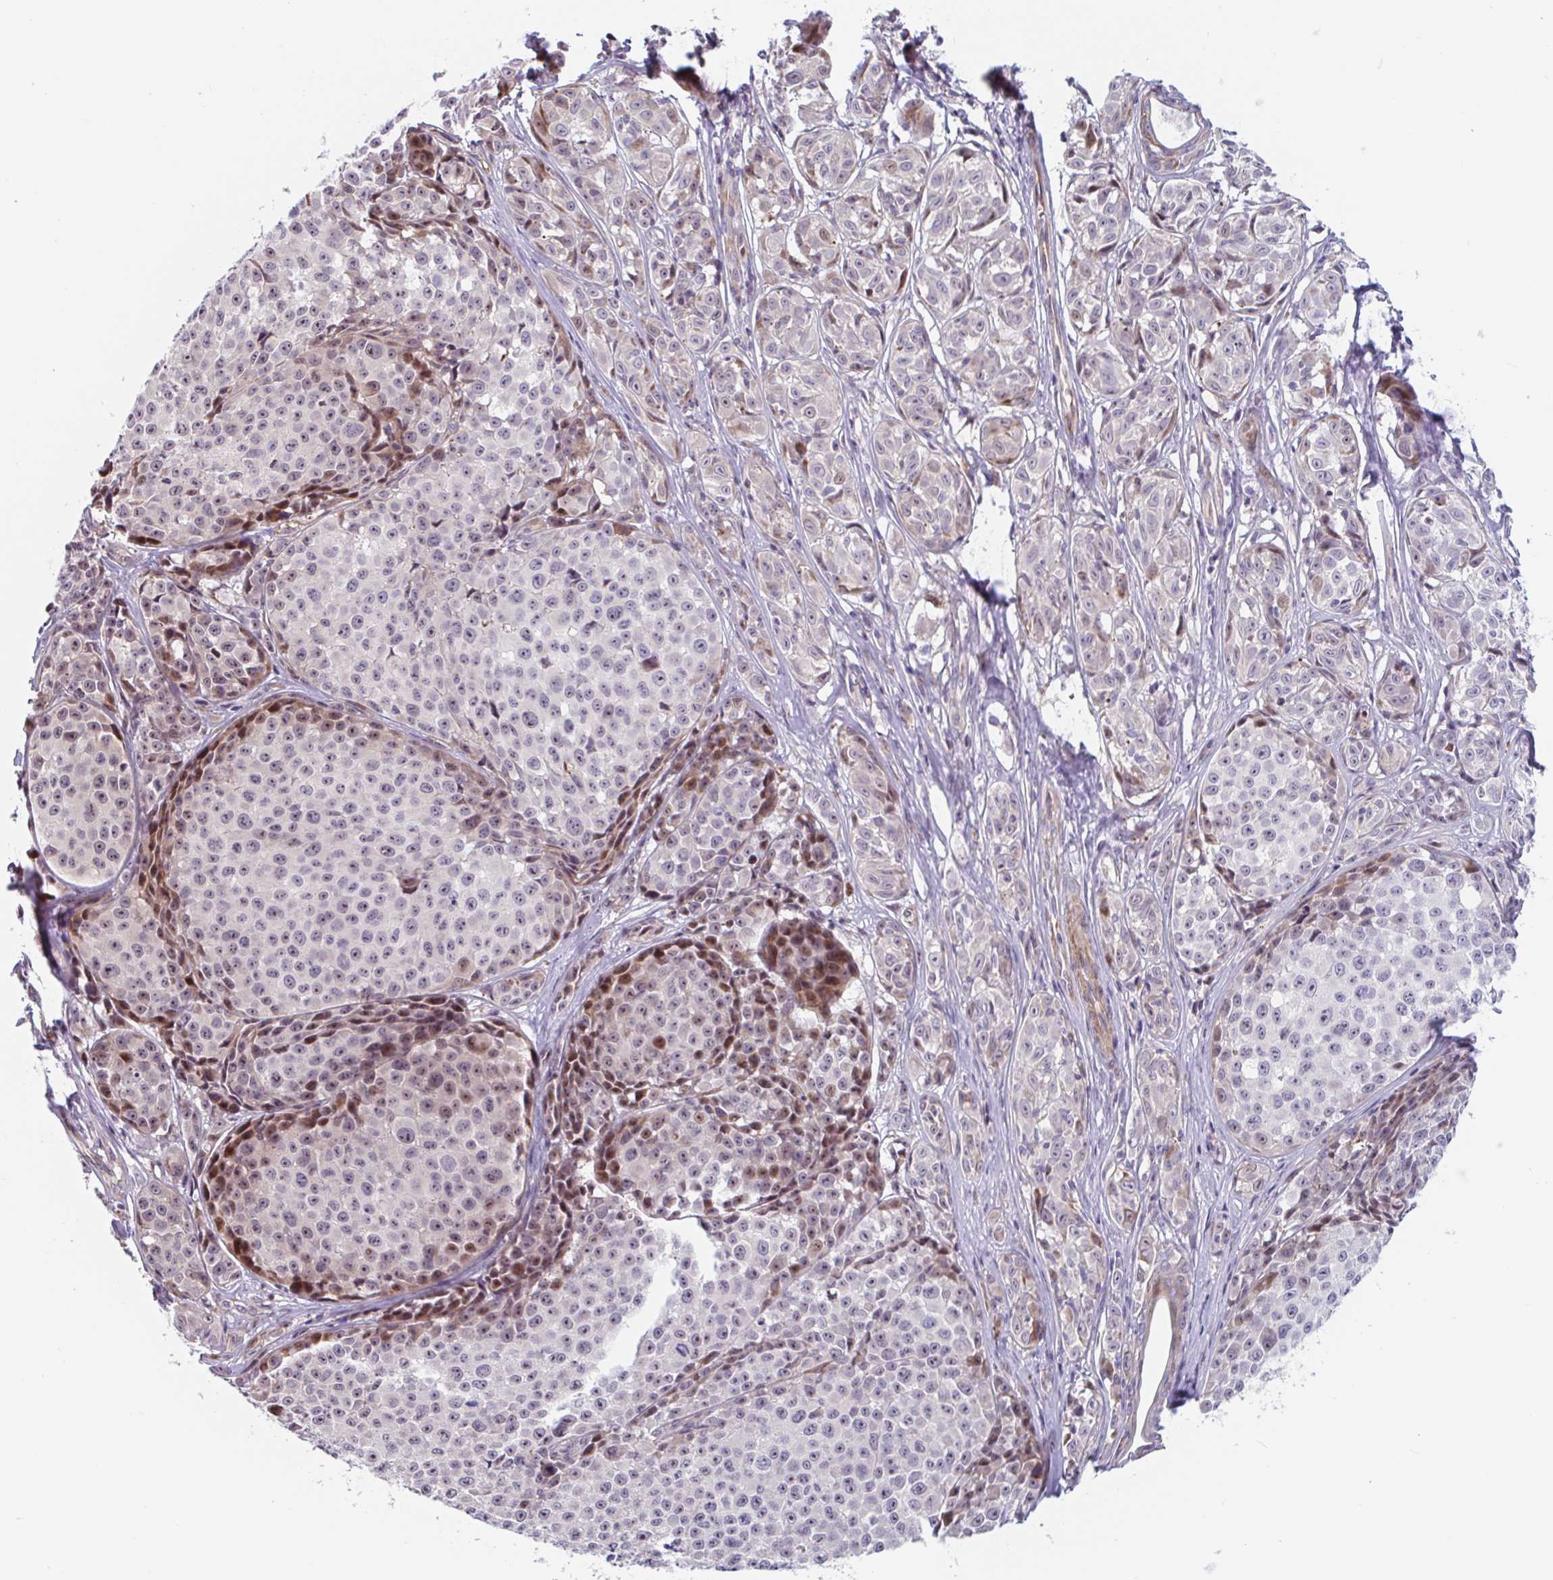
{"staining": {"intensity": "weak", "quantity": "25%-75%", "location": "nuclear"}, "tissue": "melanoma", "cell_type": "Tumor cells", "image_type": "cancer", "snomed": [{"axis": "morphology", "description": "Malignant melanoma, NOS"}, {"axis": "topography", "description": "Skin"}], "caption": "Immunohistochemical staining of human malignant melanoma exhibits low levels of weak nuclear protein positivity in approximately 25%-75% of tumor cells.", "gene": "DUXA", "patient": {"sex": "female", "age": 35}}